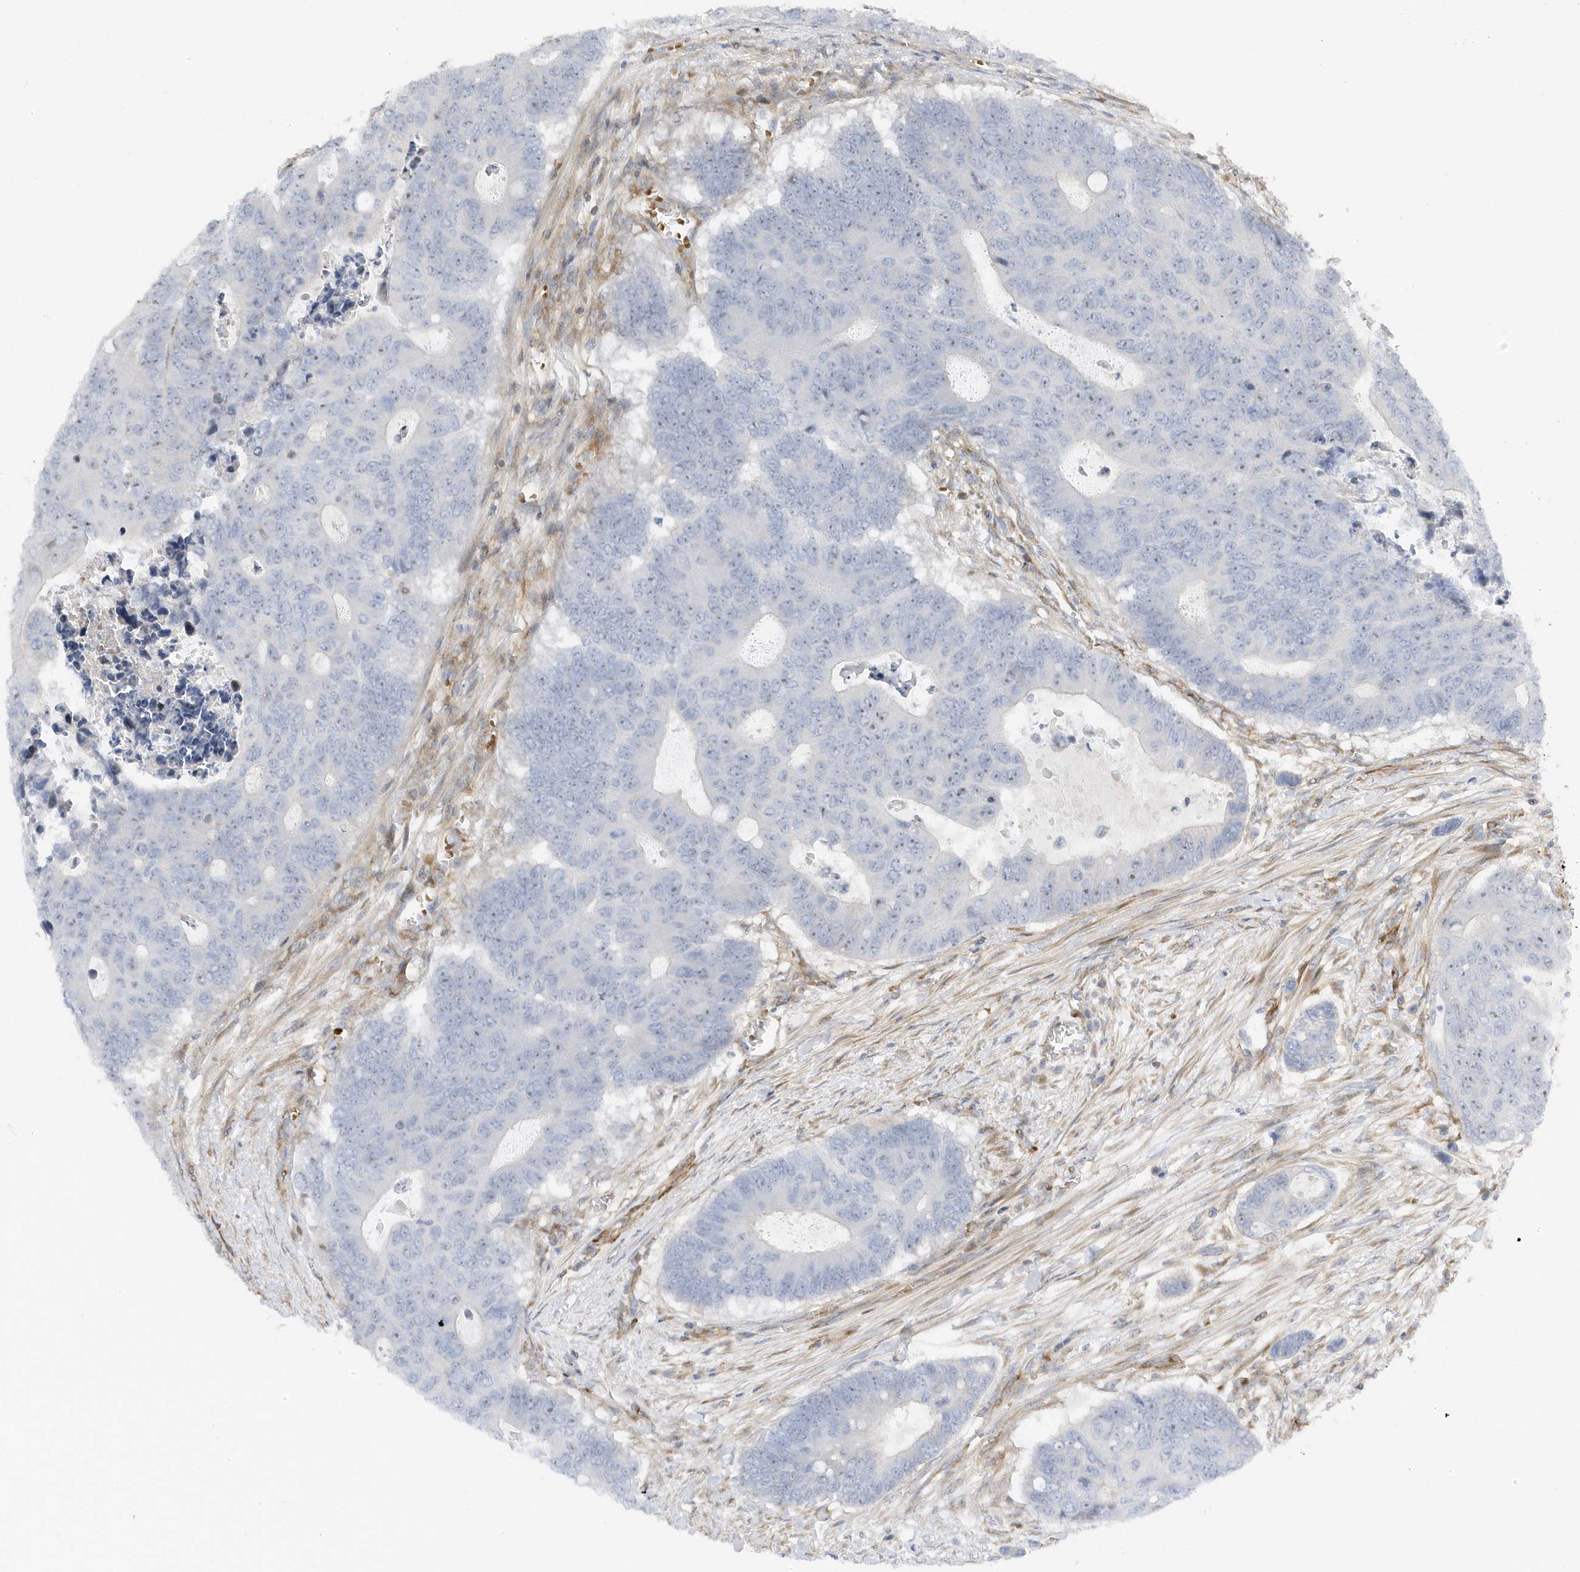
{"staining": {"intensity": "negative", "quantity": "none", "location": "none"}, "tissue": "colorectal cancer", "cell_type": "Tumor cells", "image_type": "cancer", "snomed": [{"axis": "morphology", "description": "Adenocarcinoma, NOS"}, {"axis": "topography", "description": "Colon"}], "caption": "This is an IHC micrograph of colorectal cancer. There is no positivity in tumor cells.", "gene": "MAP7D3", "patient": {"sex": "male", "age": 87}}